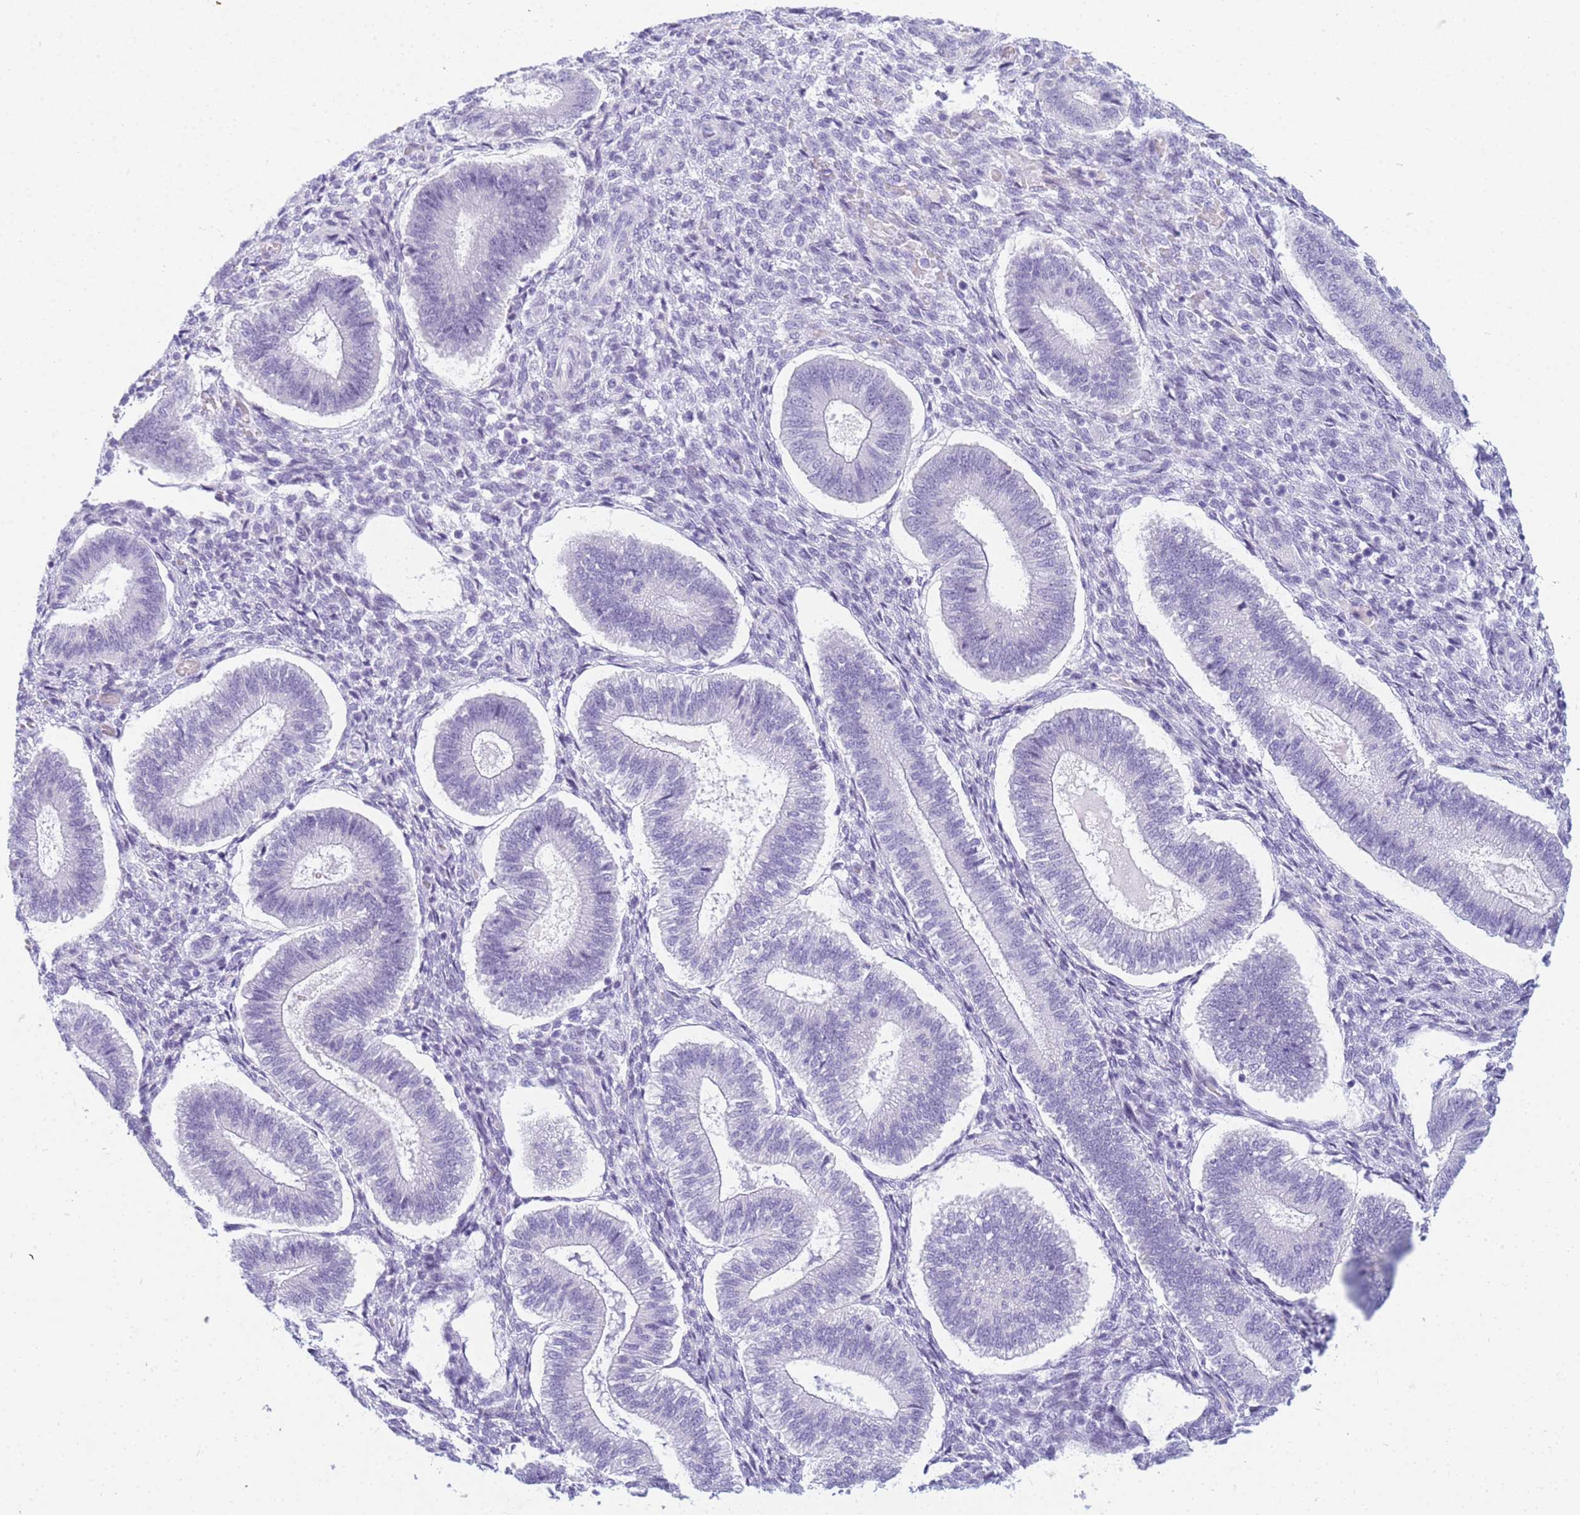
{"staining": {"intensity": "negative", "quantity": "none", "location": "none"}, "tissue": "endometrium", "cell_type": "Cells in endometrial stroma", "image_type": "normal", "snomed": [{"axis": "morphology", "description": "Normal tissue, NOS"}, {"axis": "topography", "description": "Endometrium"}], "caption": "Cells in endometrial stroma show no significant staining in unremarkable endometrium. Nuclei are stained in blue.", "gene": "SNX20", "patient": {"sex": "female", "age": 25}}